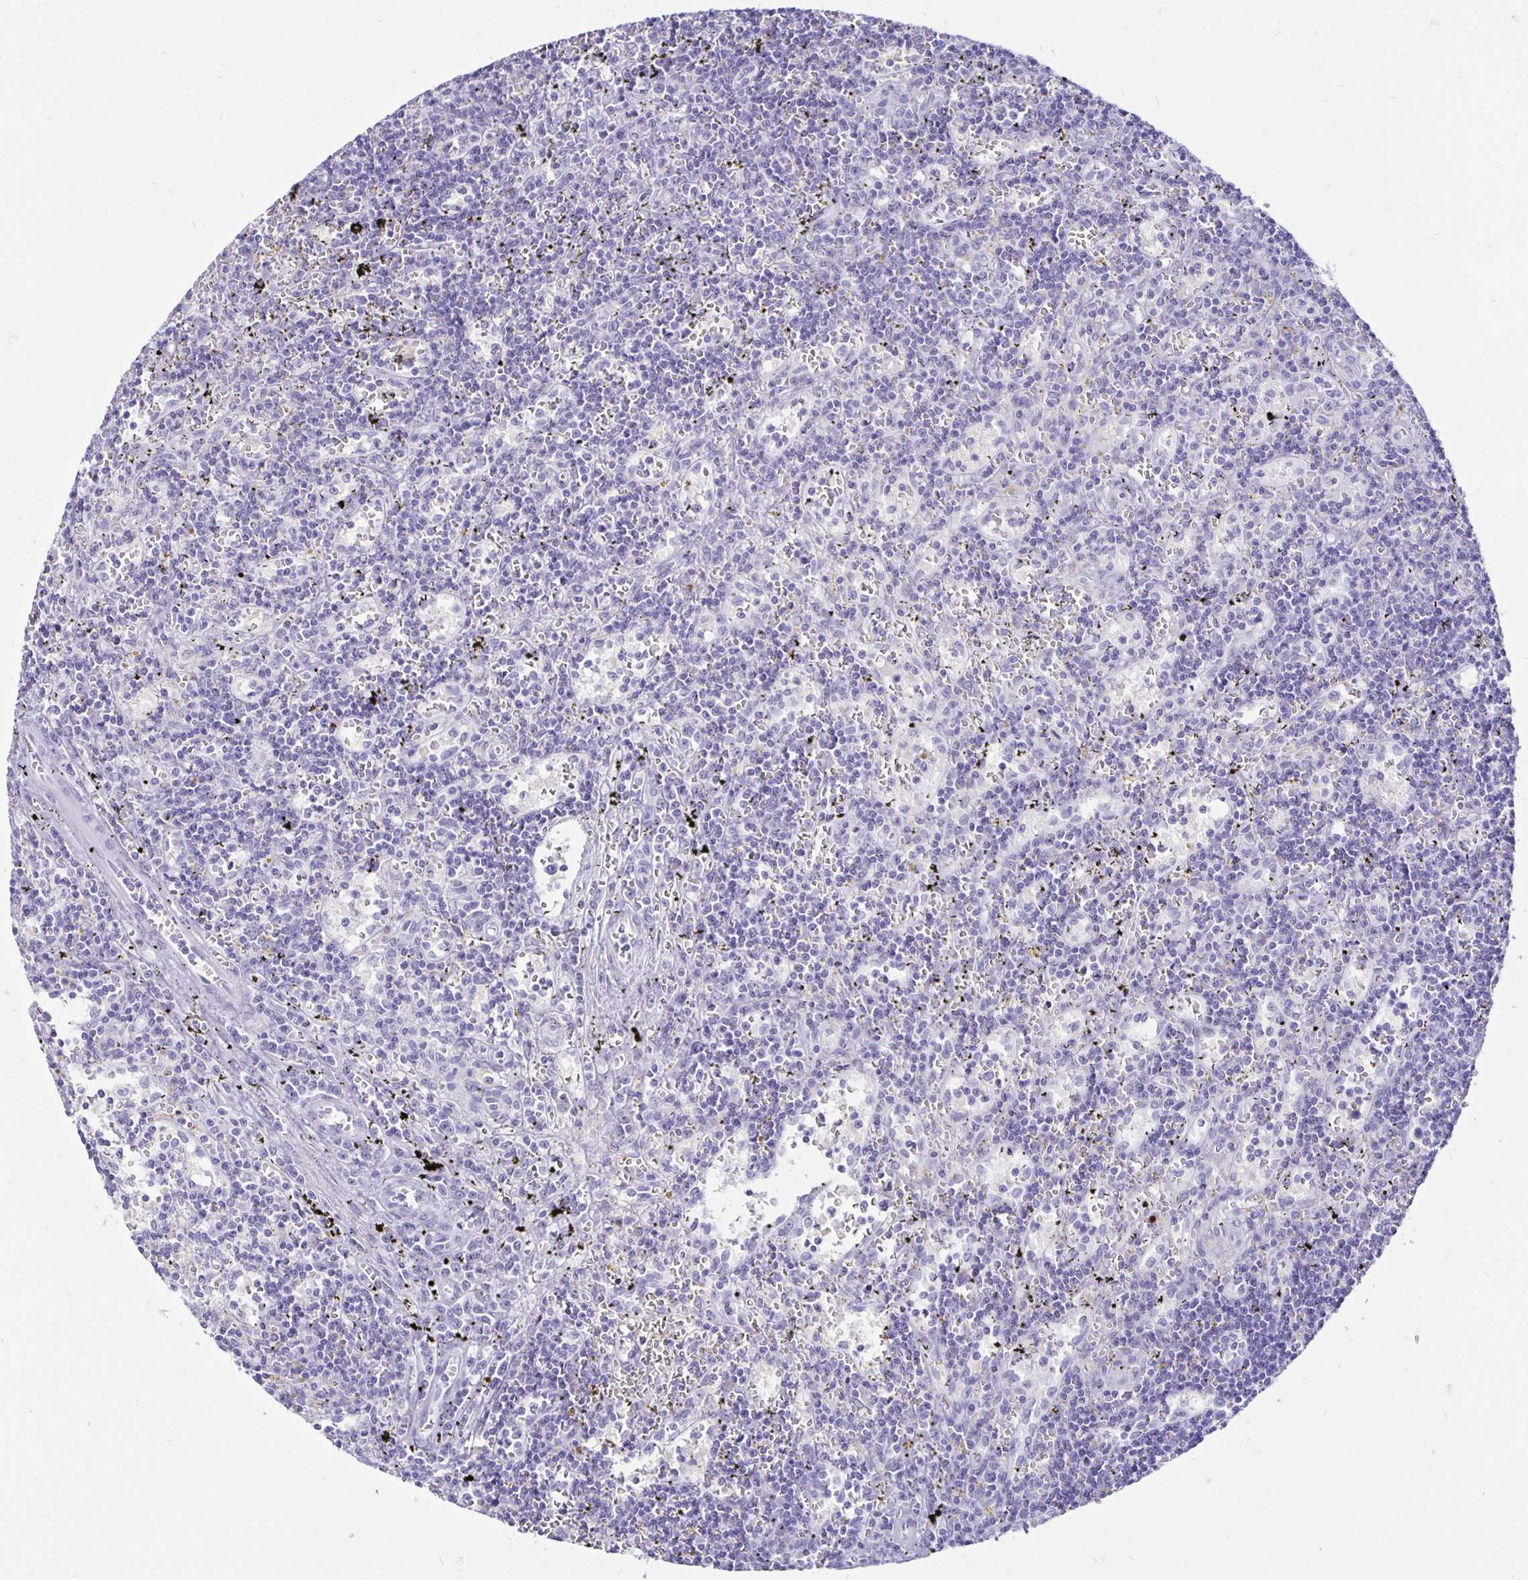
{"staining": {"intensity": "negative", "quantity": "none", "location": "none"}, "tissue": "lymphoma", "cell_type": "Tumor cells", "image_type": "cancer", "snomed": [{"axis": "morphology", "description": "Malignant lymphoma, non-Hodgkin's type, Low grade"}, {"axis": "topography", "description": "Spleen"}], "caption": "This is an immunohistochemistry image of lymphoma. There is no positivity in tumor cells.", "gene": "TIMP1", "patient": {"sex": "male", "age": 60}}